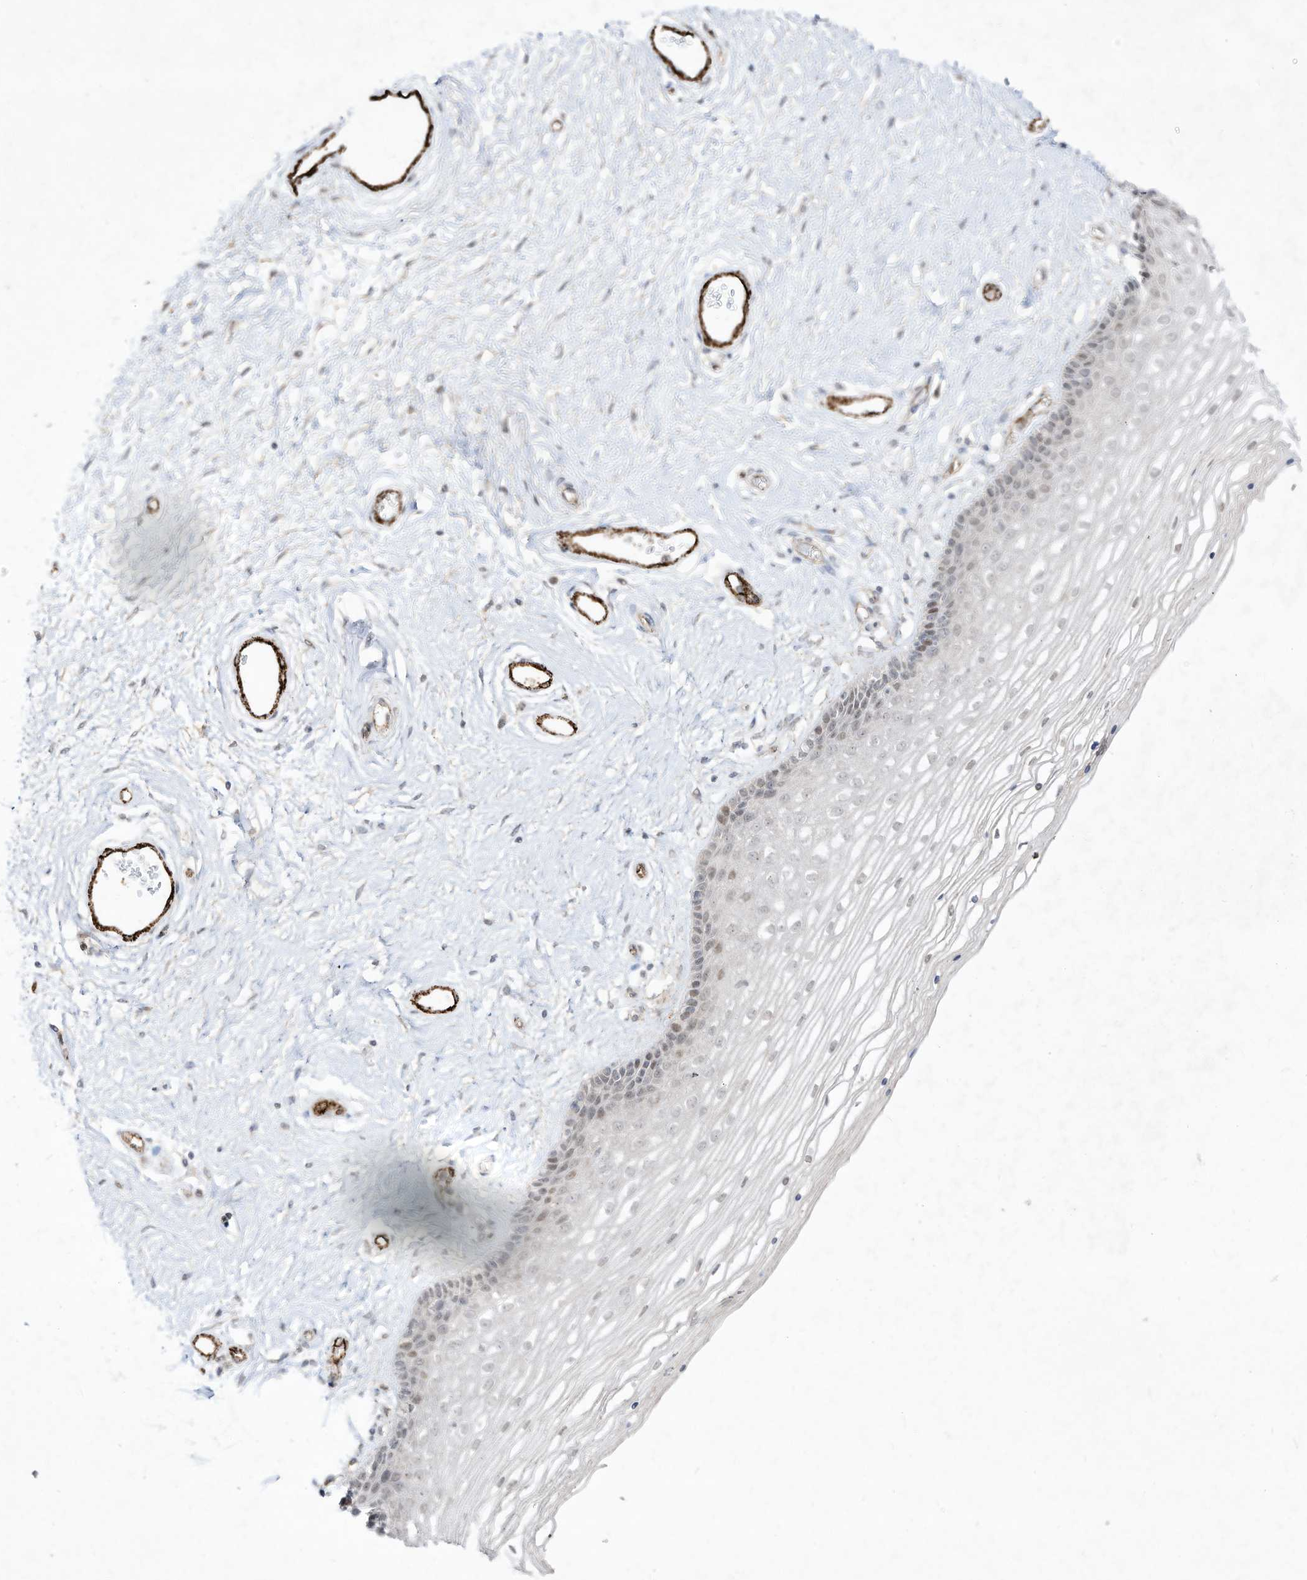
{"staining": {"intensity": "weak", "quantity": "<25%", "location": "nuclear"}, "tissue": "vagina", "cell_type": "Squamous epithelial cells", "image_type": "normal", "snomed": [{"axis": "morphology", "description": "Normal tissue, NOS"}, {"axis": "topography", "description": "Vagina"}], "caption": "Immunohistochemistry (IHC) micrograph of normal vagina: vagina stained with DAB shows no significant protein expression in squamous epithelial cells. (DAB (3,3'-diaminobenzidine) immunohistochemistry, high magnification).", "gene": "ZGRF1", "patient": {"sex": "female", "age": 46}}